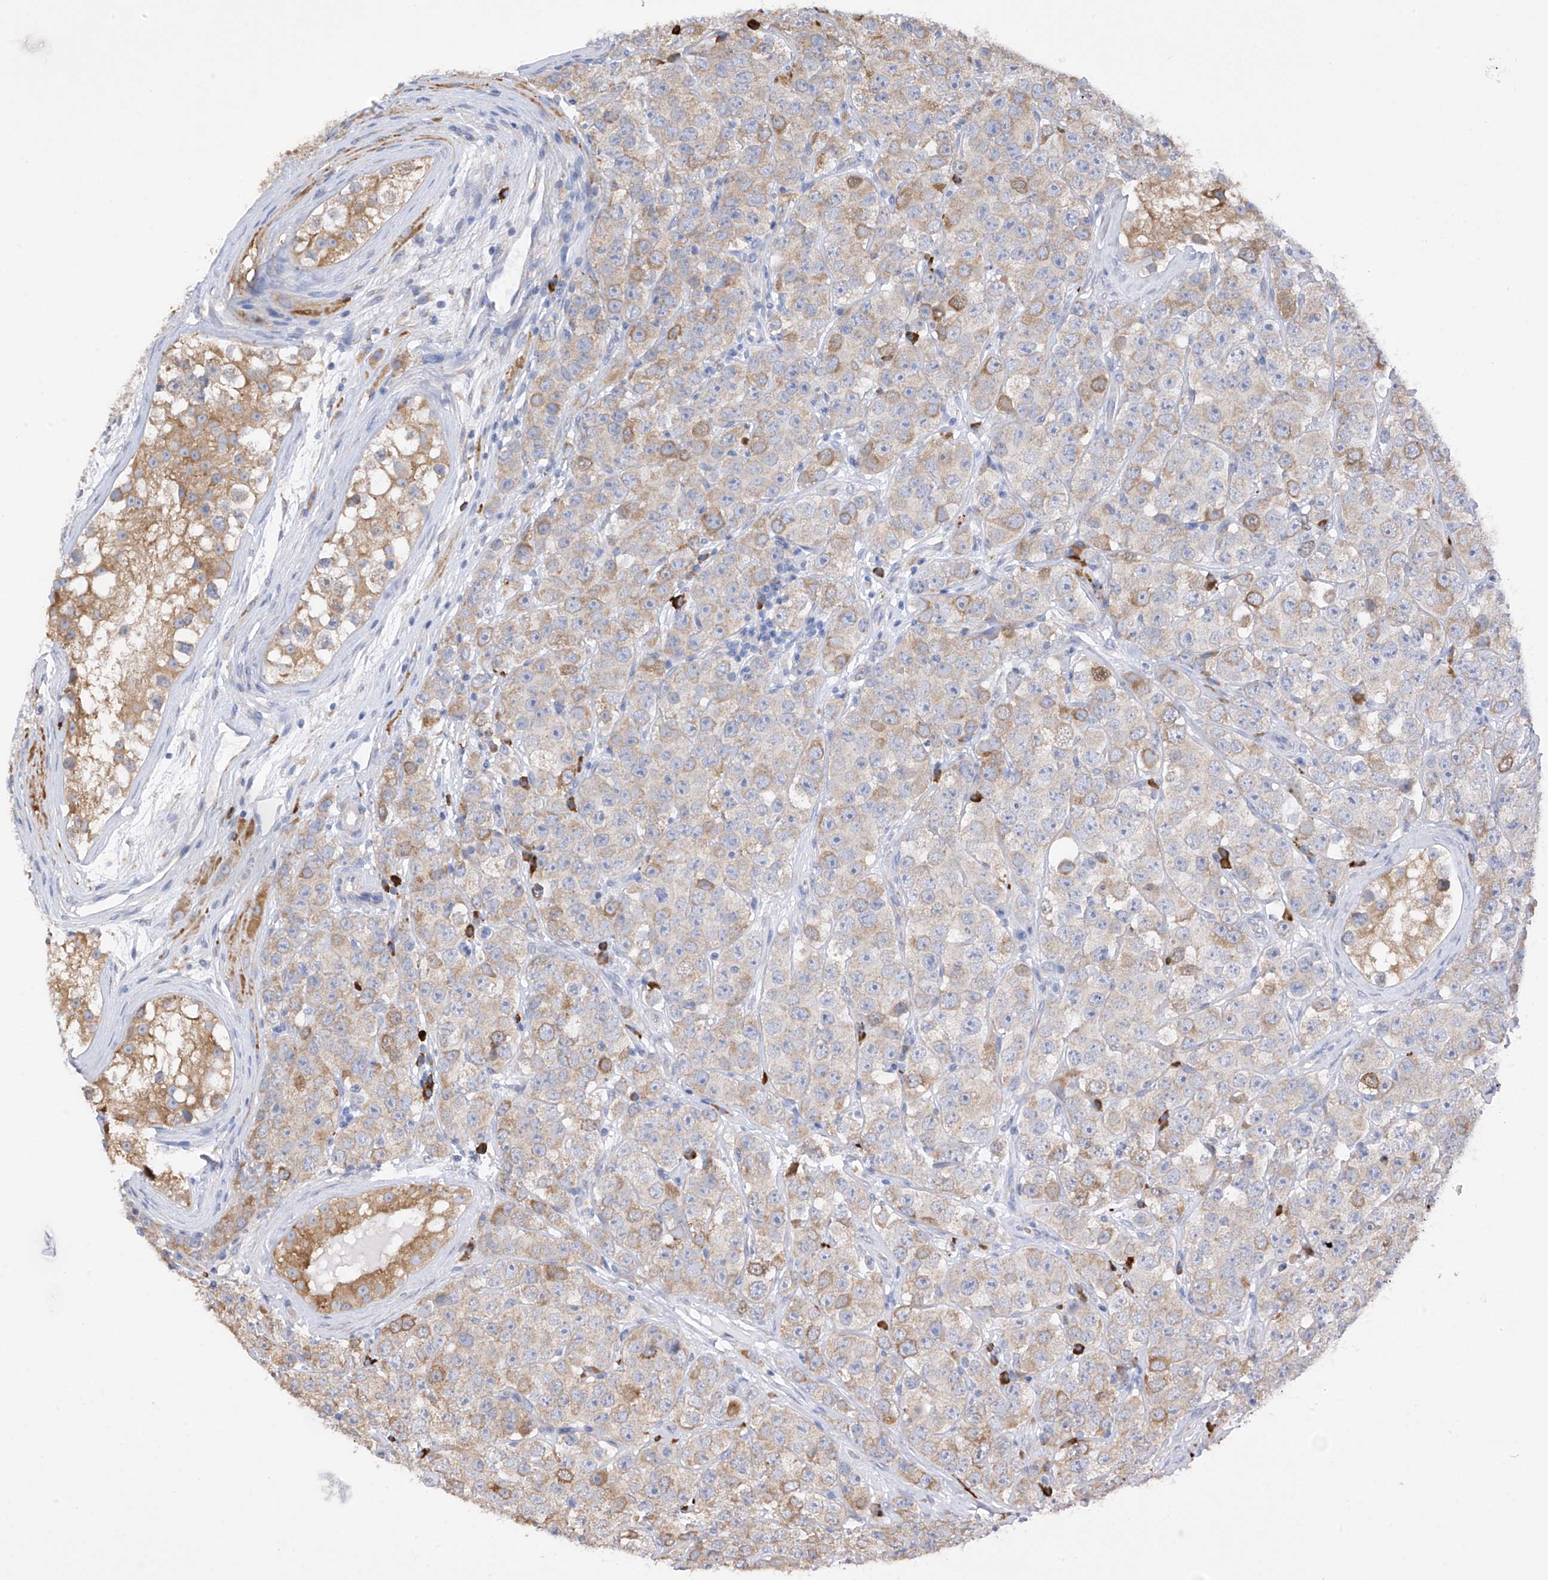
{"staining": {"intensity": "moderate", "quantity": "25%-75%", "location": "cytoplasmic/membranous"}, "tissue": "testis cancer", "cell_type": "Tumor cells", "image_type": "cancer", "snomed": [{"axis": "morphology", "description": "Seminoma, NOS"}, {"axis": "topography", "description": "Testis"}], "caption": "Human seminoma (testis) stained with a brown dye exhibits moderate cytoplasmic/membranous positive expression in about 25%-75% of tumor cells.", "gene": "REC8", "patient": {"sex": "male", "age": 28}}